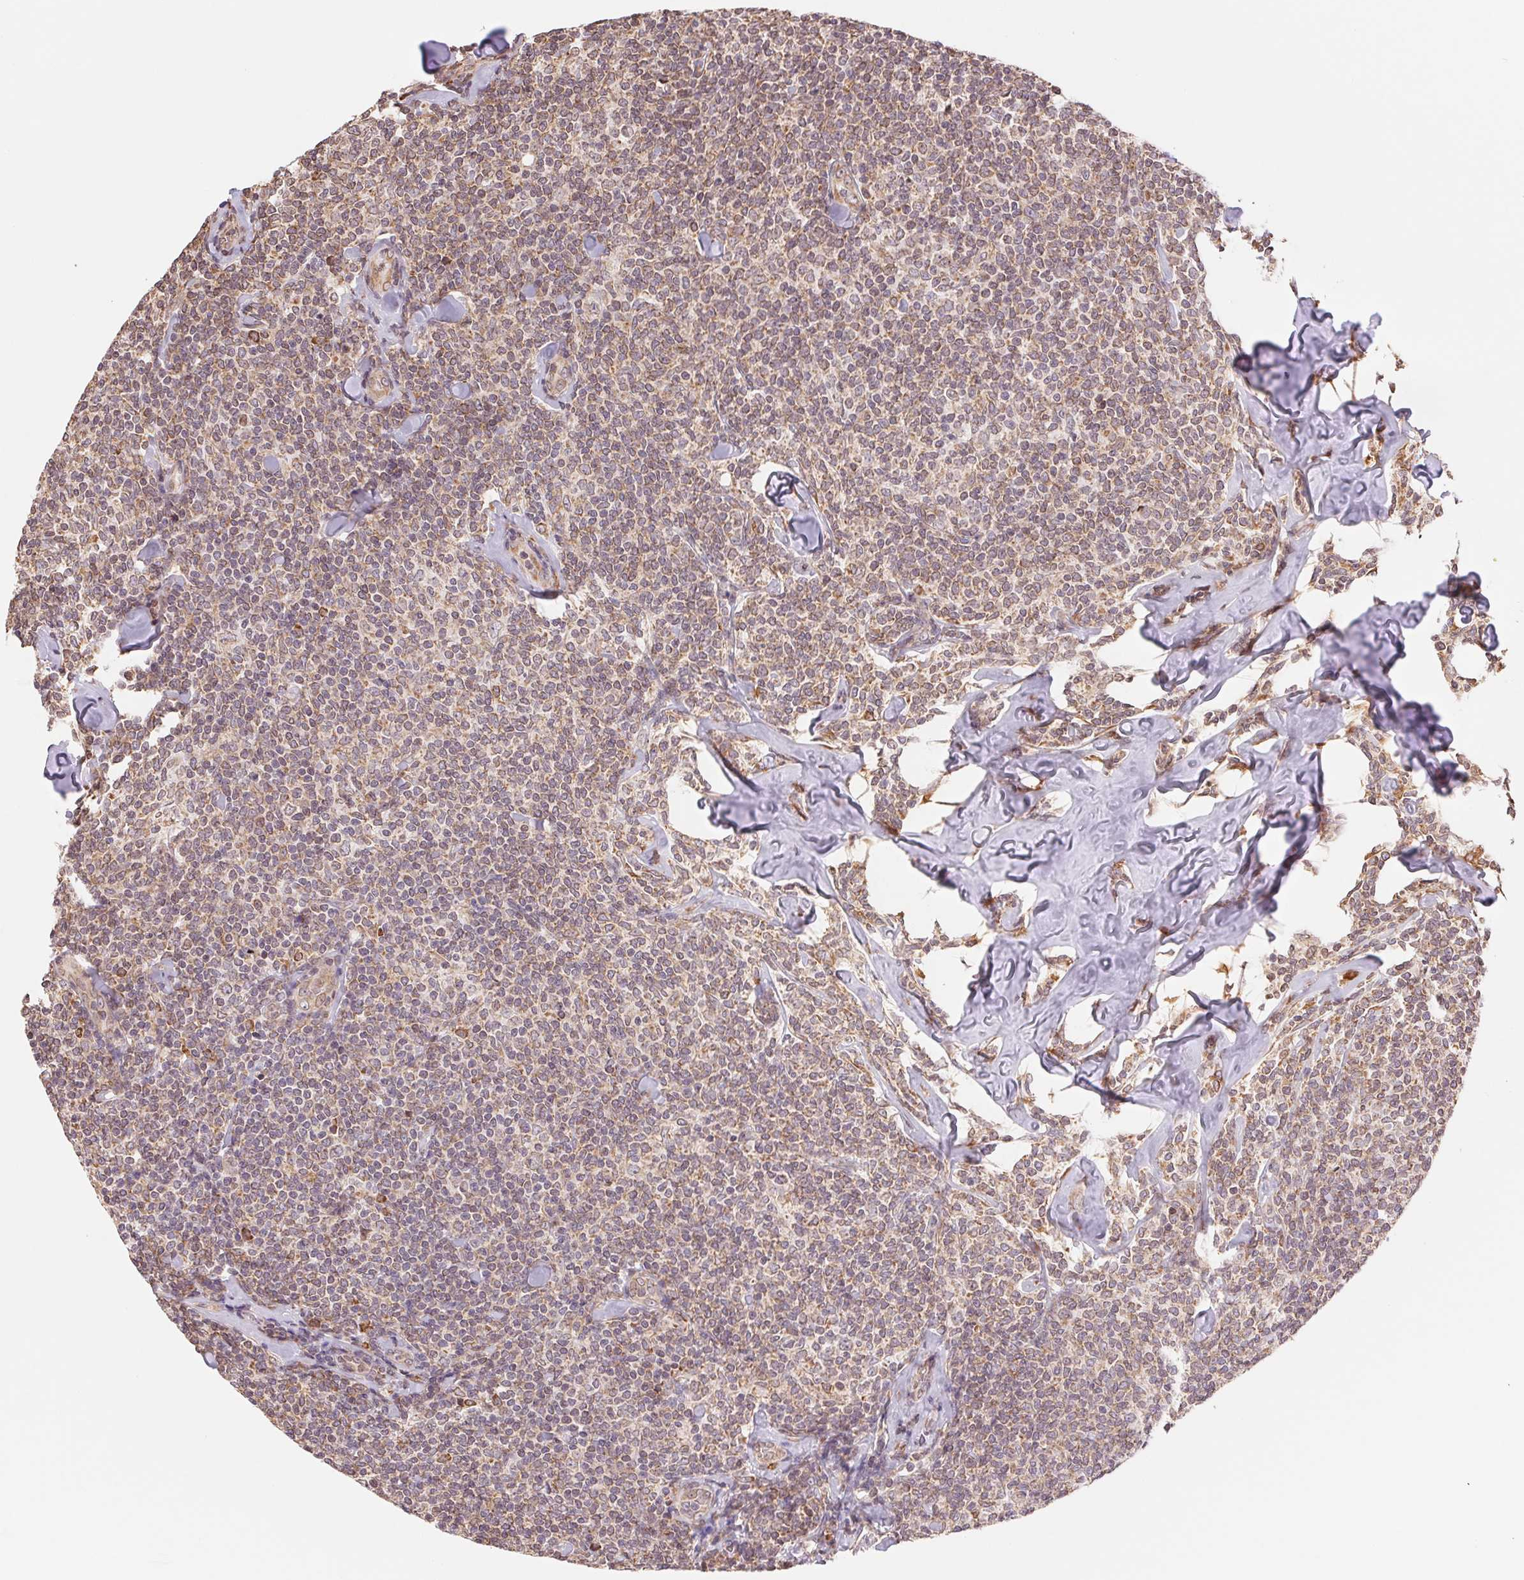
{"staining": {"intensity": "weak", "quantity": ">75%", "location": "cytoplasmic/membranous"}, "tissue": "lymphoma", "cell_type": "Tumor cells", "image_type": "cancer", "snomed": [{"axis": "morphology", "description": "Malignant lymphoma, non-Hodgkin's type, Low grade"}, {"axis": "topography", "description": "Lymph node"}], "caption": "Immunohistochemistry of malignant lymphoma, non-Hodgkin's type (low-grade) exhibits low levels of weak cytoplasmic/membranous positivity in about >75% of tumor cells. (DAB (3,3'-diaminobenzidine) IHC with brightfield microscopy, high magnification).", "gene": "RPN1", "patient": {"sex": "female", "age": 56}}